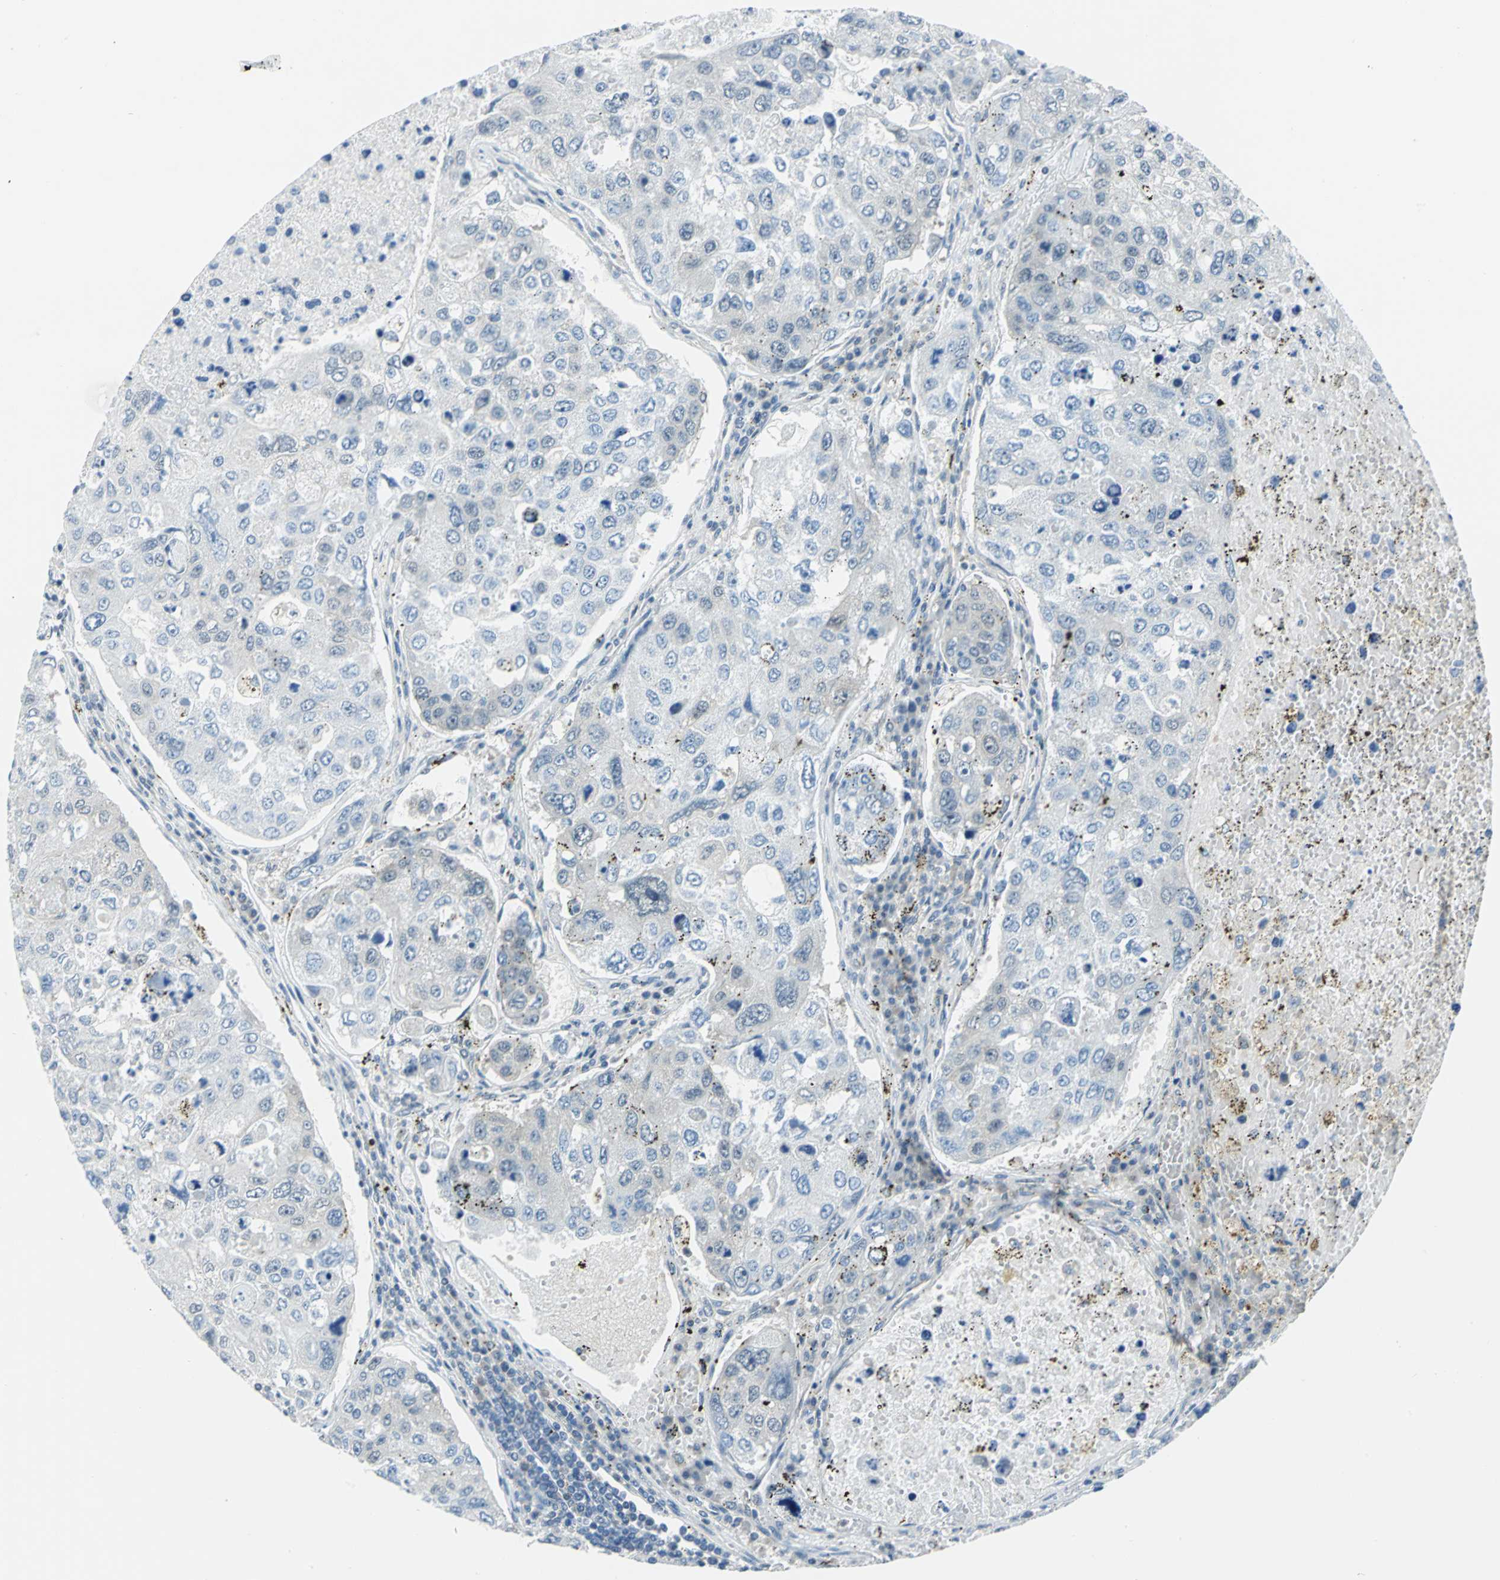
{"staining": {"intensity": "negative", "quantity": "none", "location": "none"}, "tissue": "urothelial cancer", "cell_type": "Tumor cells", "image_type": "cancer", "snomed": [{"axis": "morphology", "description": "Urothelial carcinoma, High grade"}, {"axis": "topography", "description": "Lymph node"}, {"axis": "topography", "description": "Urinary bladder"}], "caption": "Urothelial cancer stained for a protein using immunohistochemistry (IHC) exhibits no staining tumor cells.", "gene": "PIN1", "patient": {"sex": "male", "age": 51}}